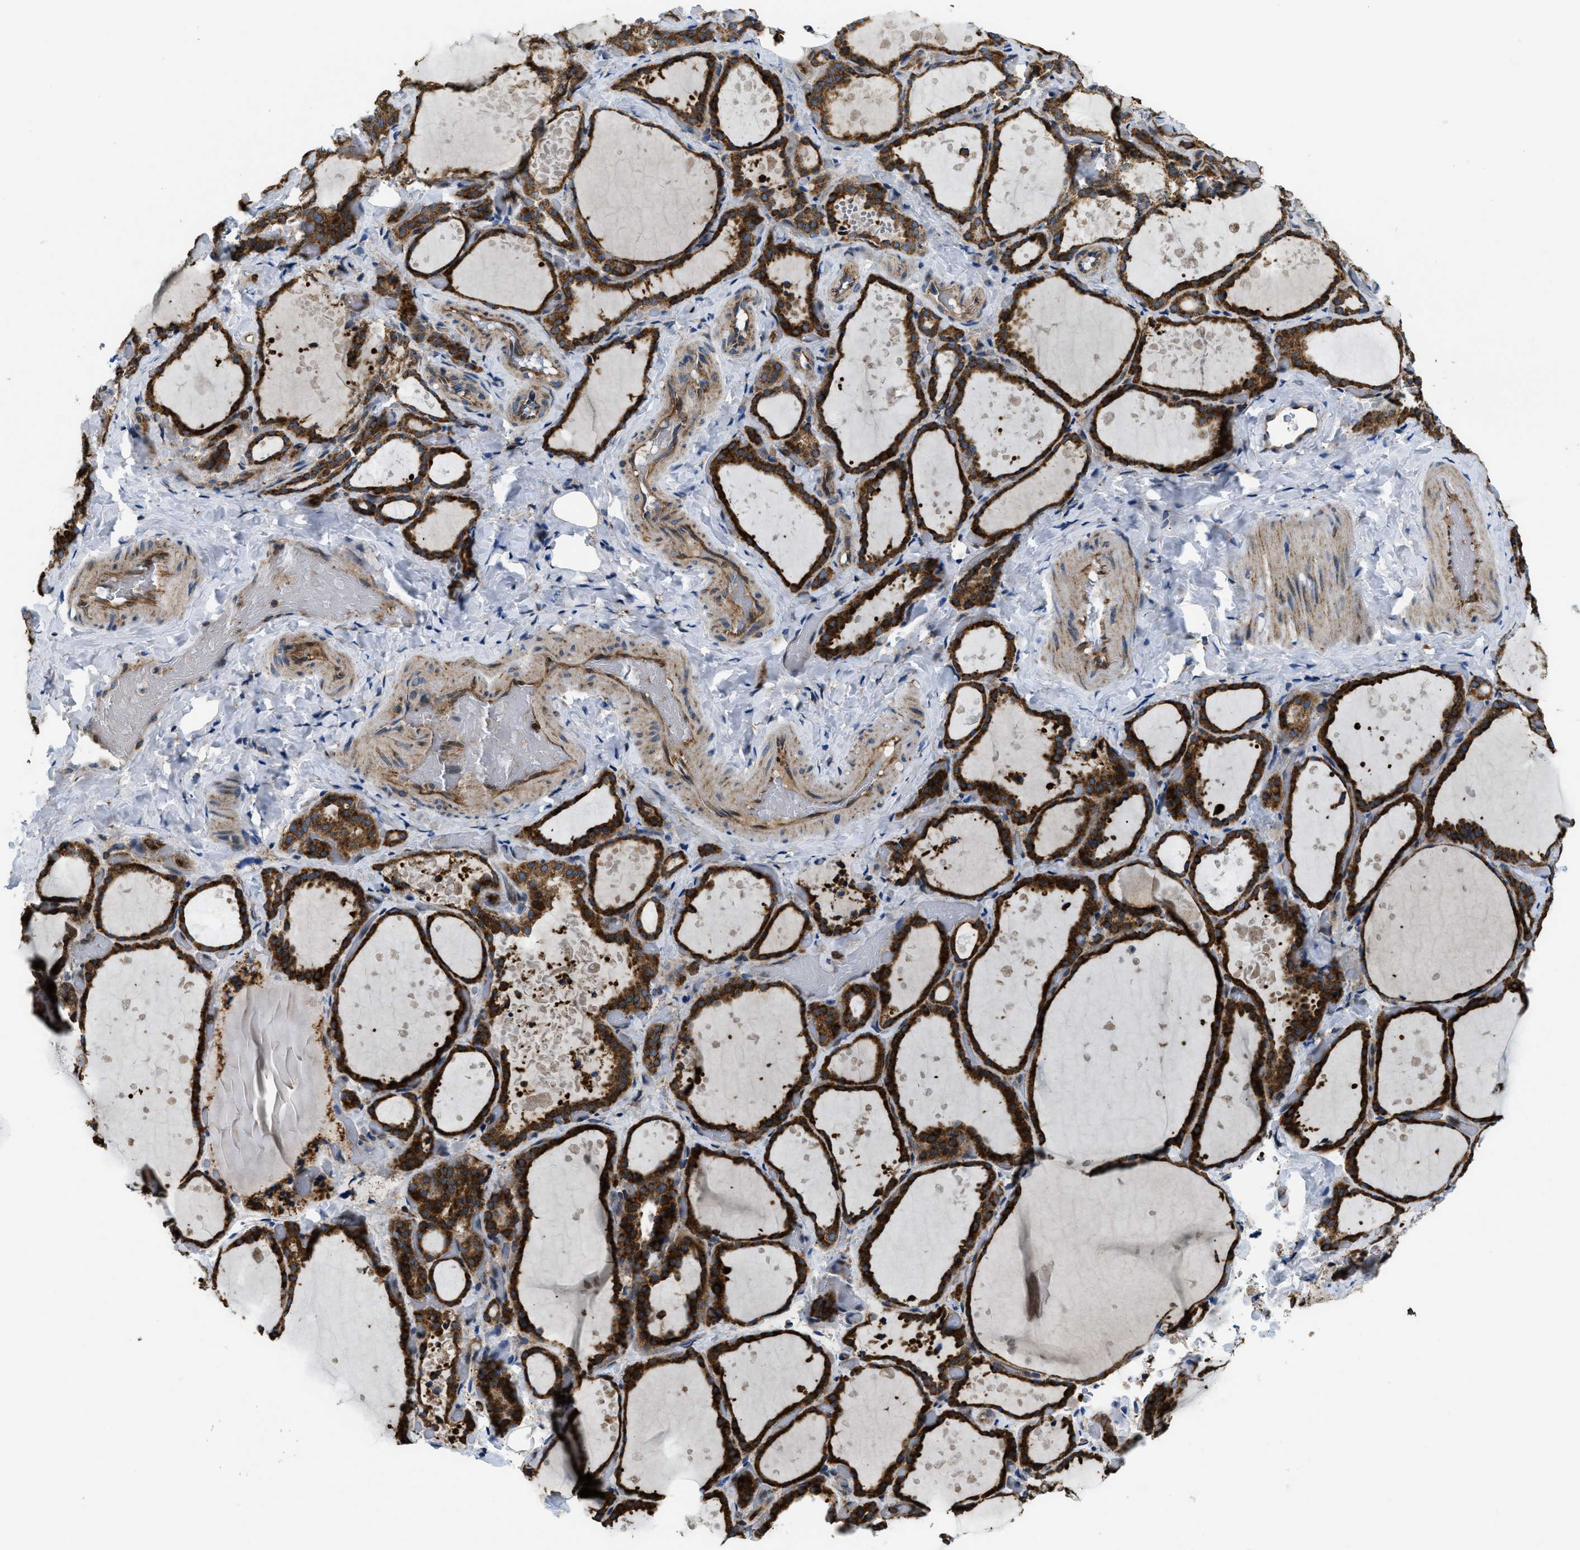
{"staining": {"intensity": "strong", "quantity": ">75%", "location": "cytoplasmic/membranous"}, "tissue": "thyroid gland", "cell_type": "Glandular cells", "image_type": "normal", "snomed": [{"axis": "morphology", "description": "Normal tissue, NOS"}, {"axis": "topography", "description": "Thyroid gland"}], "caption": "The photomicrograph demonstrates staining of normal thyroid gland, revealing strong cytoplasmic/membranous protein positivity (brown color) within glandular cells. The protein is stained brown, and the nuclei are stained in blue (DAB IHC with brightfield microscopy, high magnification).", "gene": "CSPG4", "patient": {"sex": "female", "age": 44}}